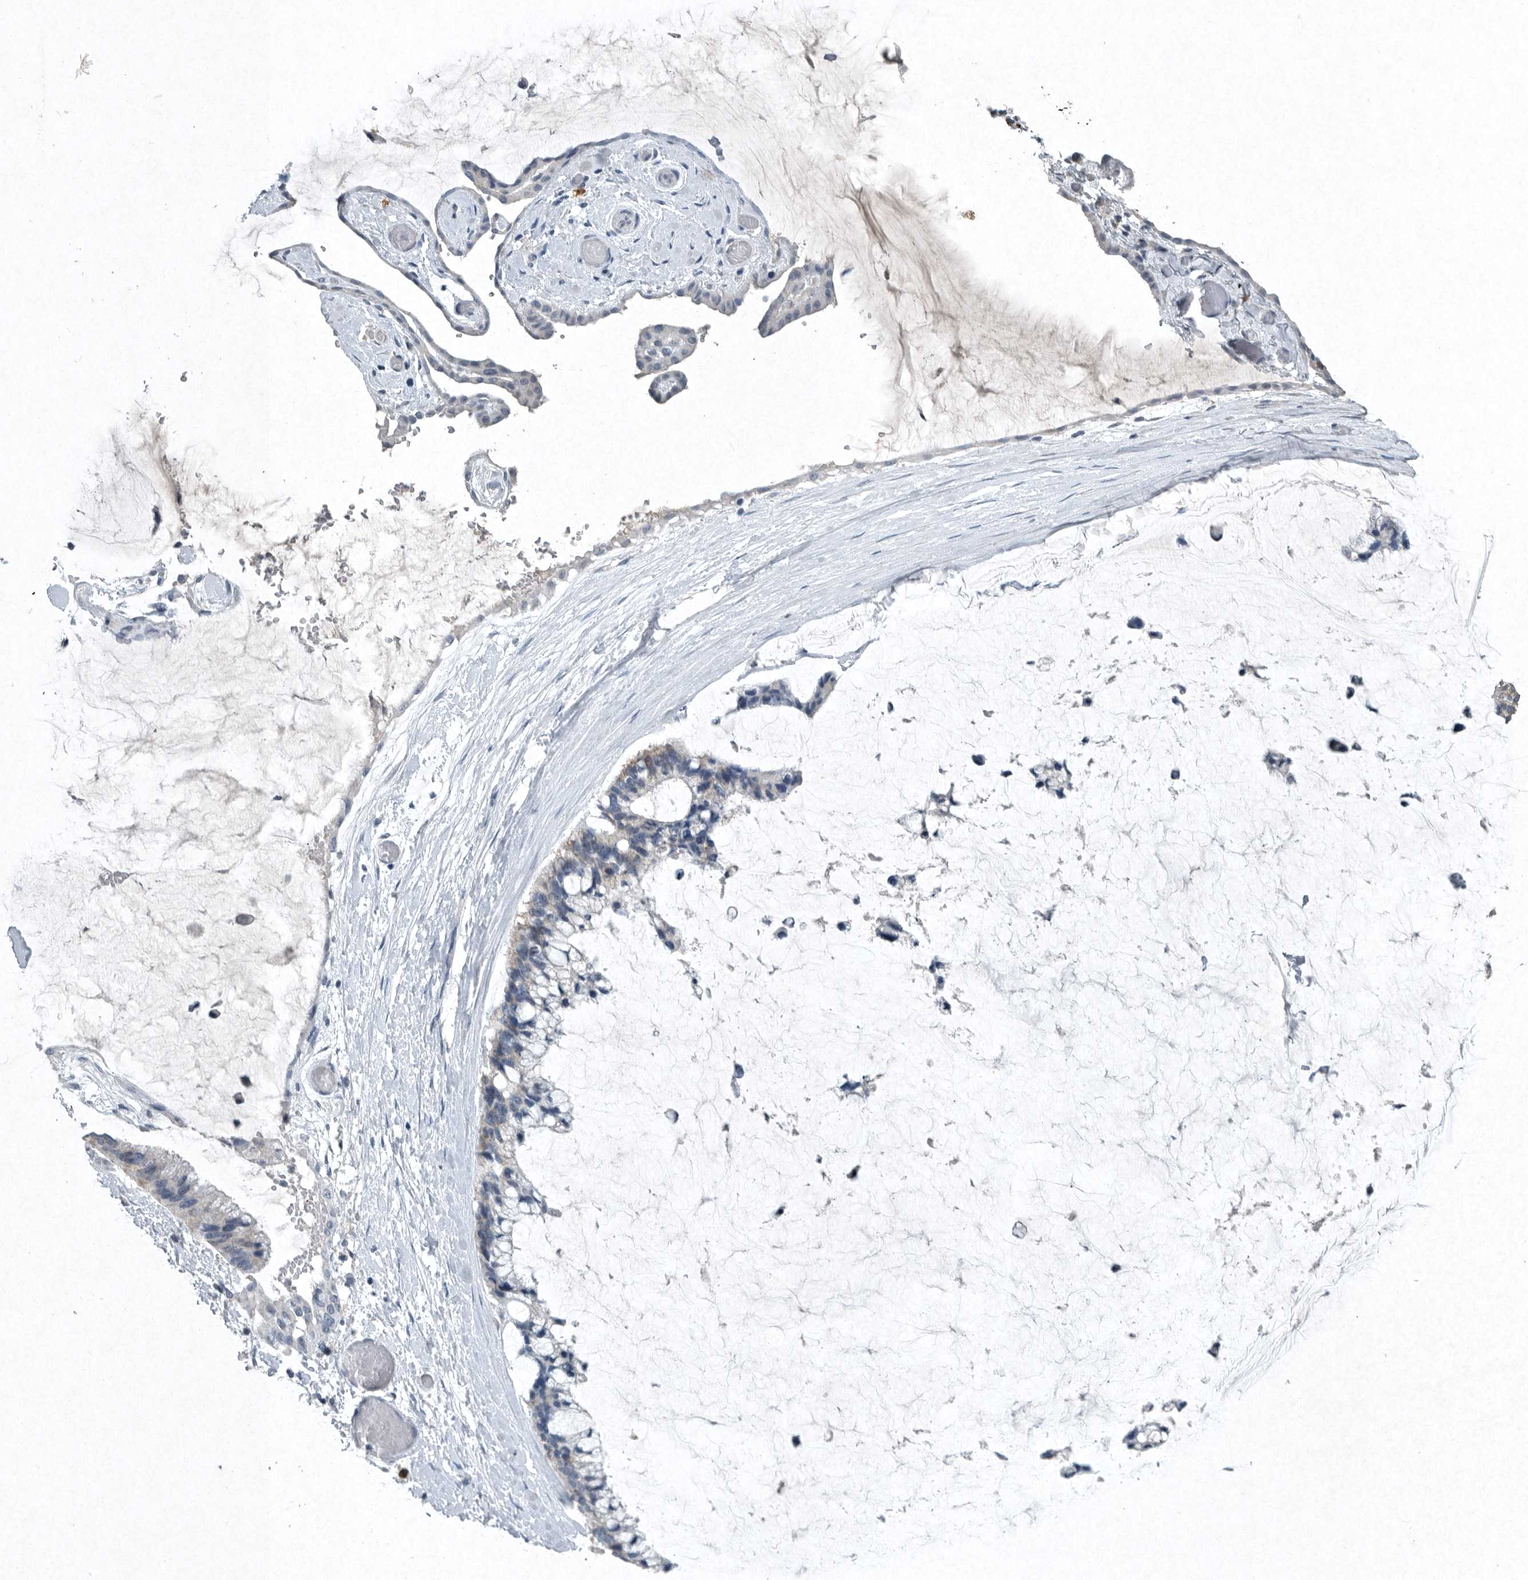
{"staining": {"intensity": "negative", "quantity": "none", "location": "none"}, "tissue": "ovarian cancer", "cell_type": "Tumor cells", "image_type": "cancer", "snomed": [{"axis": "morphology", "description": "Cystadenocarcinoma, mucinous, NOS"}, {"axis": "topography", "description": "Ovary"}], "caption": "DAB immunohistochemical staining of human ovarian cancer (mucinous cystadenocarcinoma) reveals no significant expression in tumor cells.", "gene": "IL20", "patient": {"sex": "female", "age": 39}}